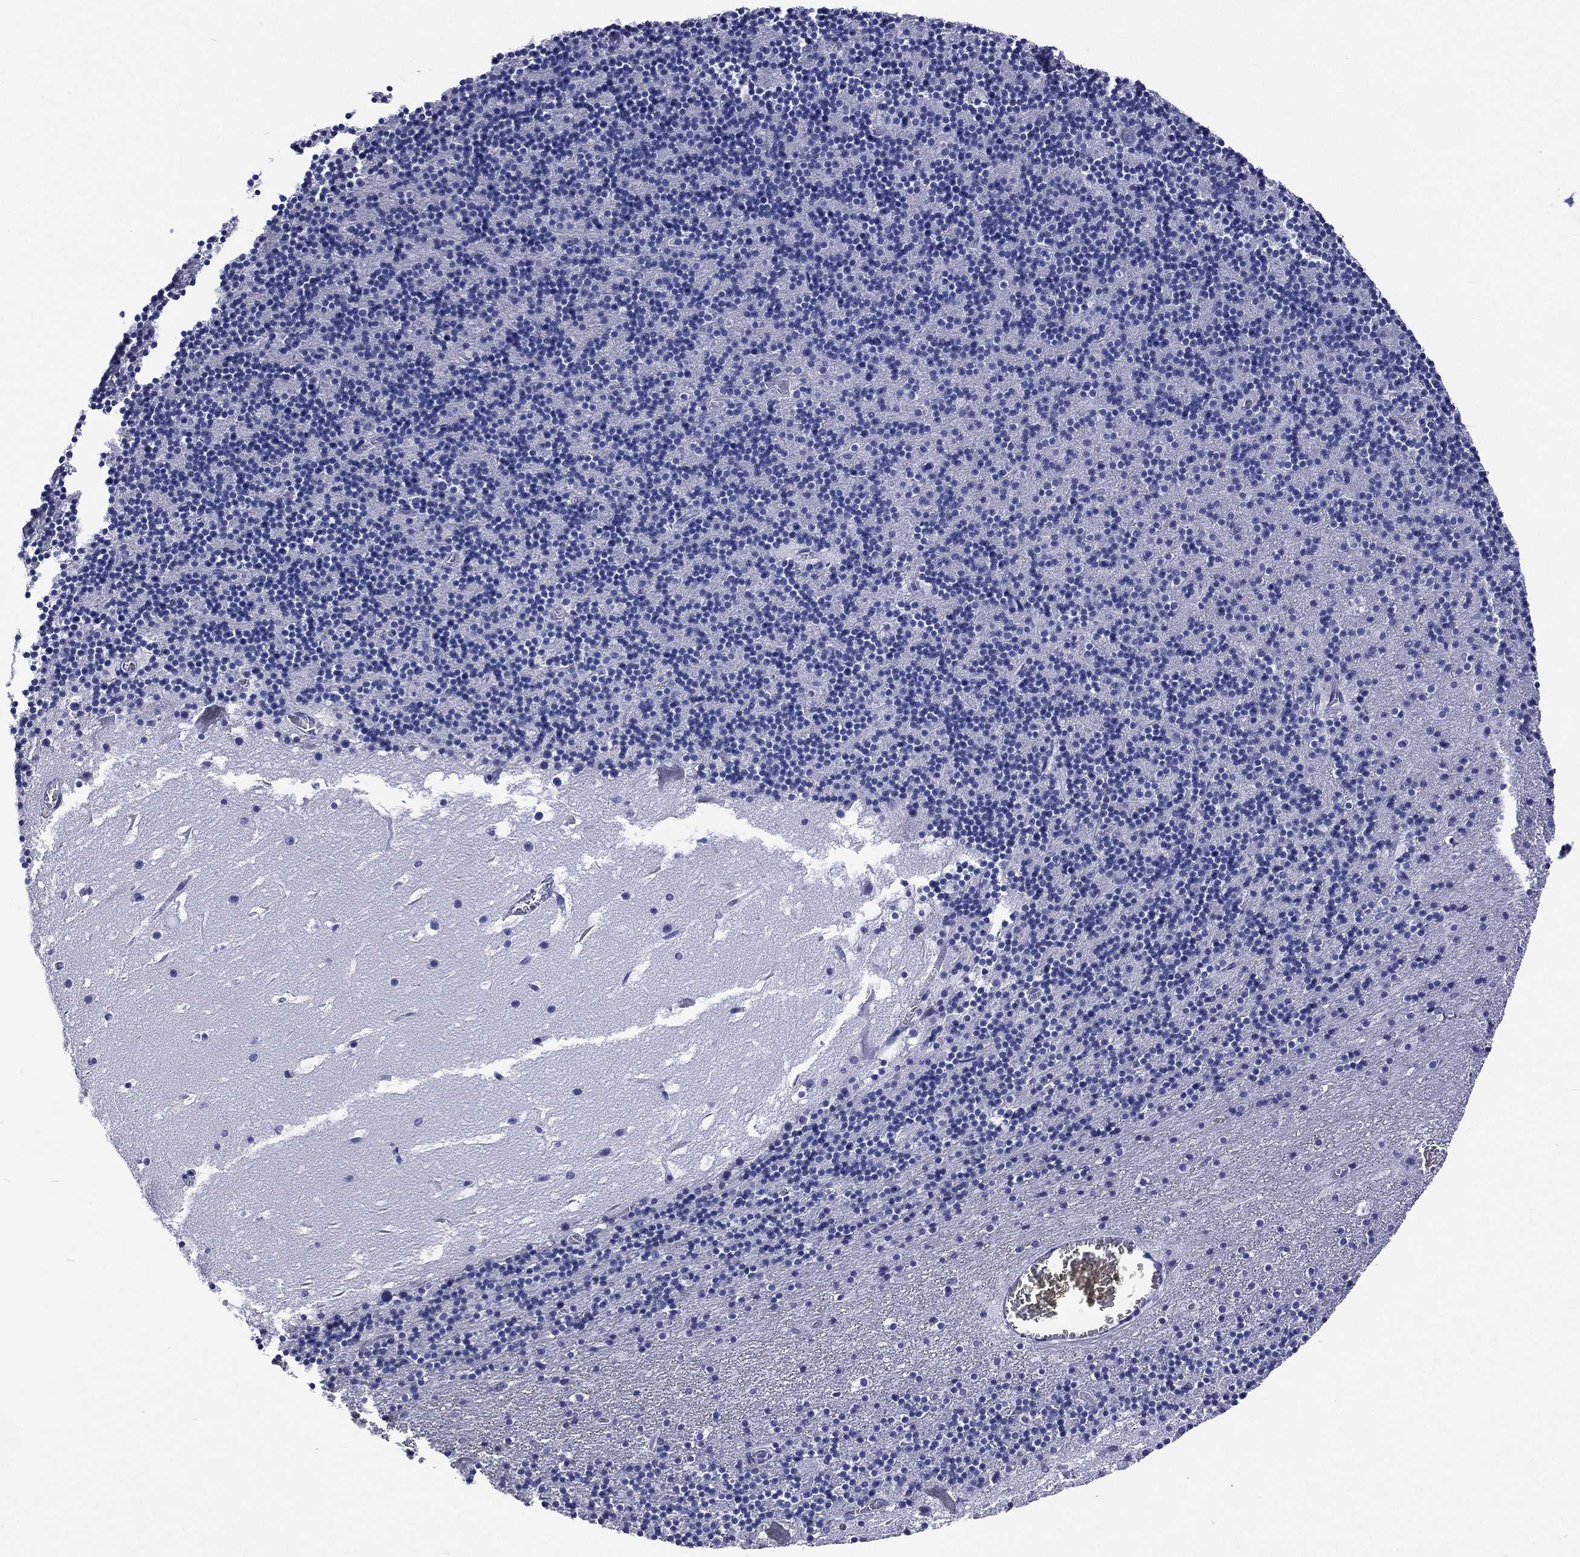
{"staining": {"intensity": "negative", "quantity": "none", "location": "none"}, "tissue": "cerebellum", "cell_type": "Cells in granular layer", "image_type": "normal", "snomed": [{"axis": "morphology", "description": "Normal tissue, NOS"}, {"axis": "topography", "description": "Cerebellum"}], "caption": "IHC micrograph of normal cerebellum: cerebellum stained with DAB (3,3'-diaminobenzidine) shows no significant protein expression in cells in granular layer.", "gene": "SSX1", "patient": {"sex": "male", "age": 37}}